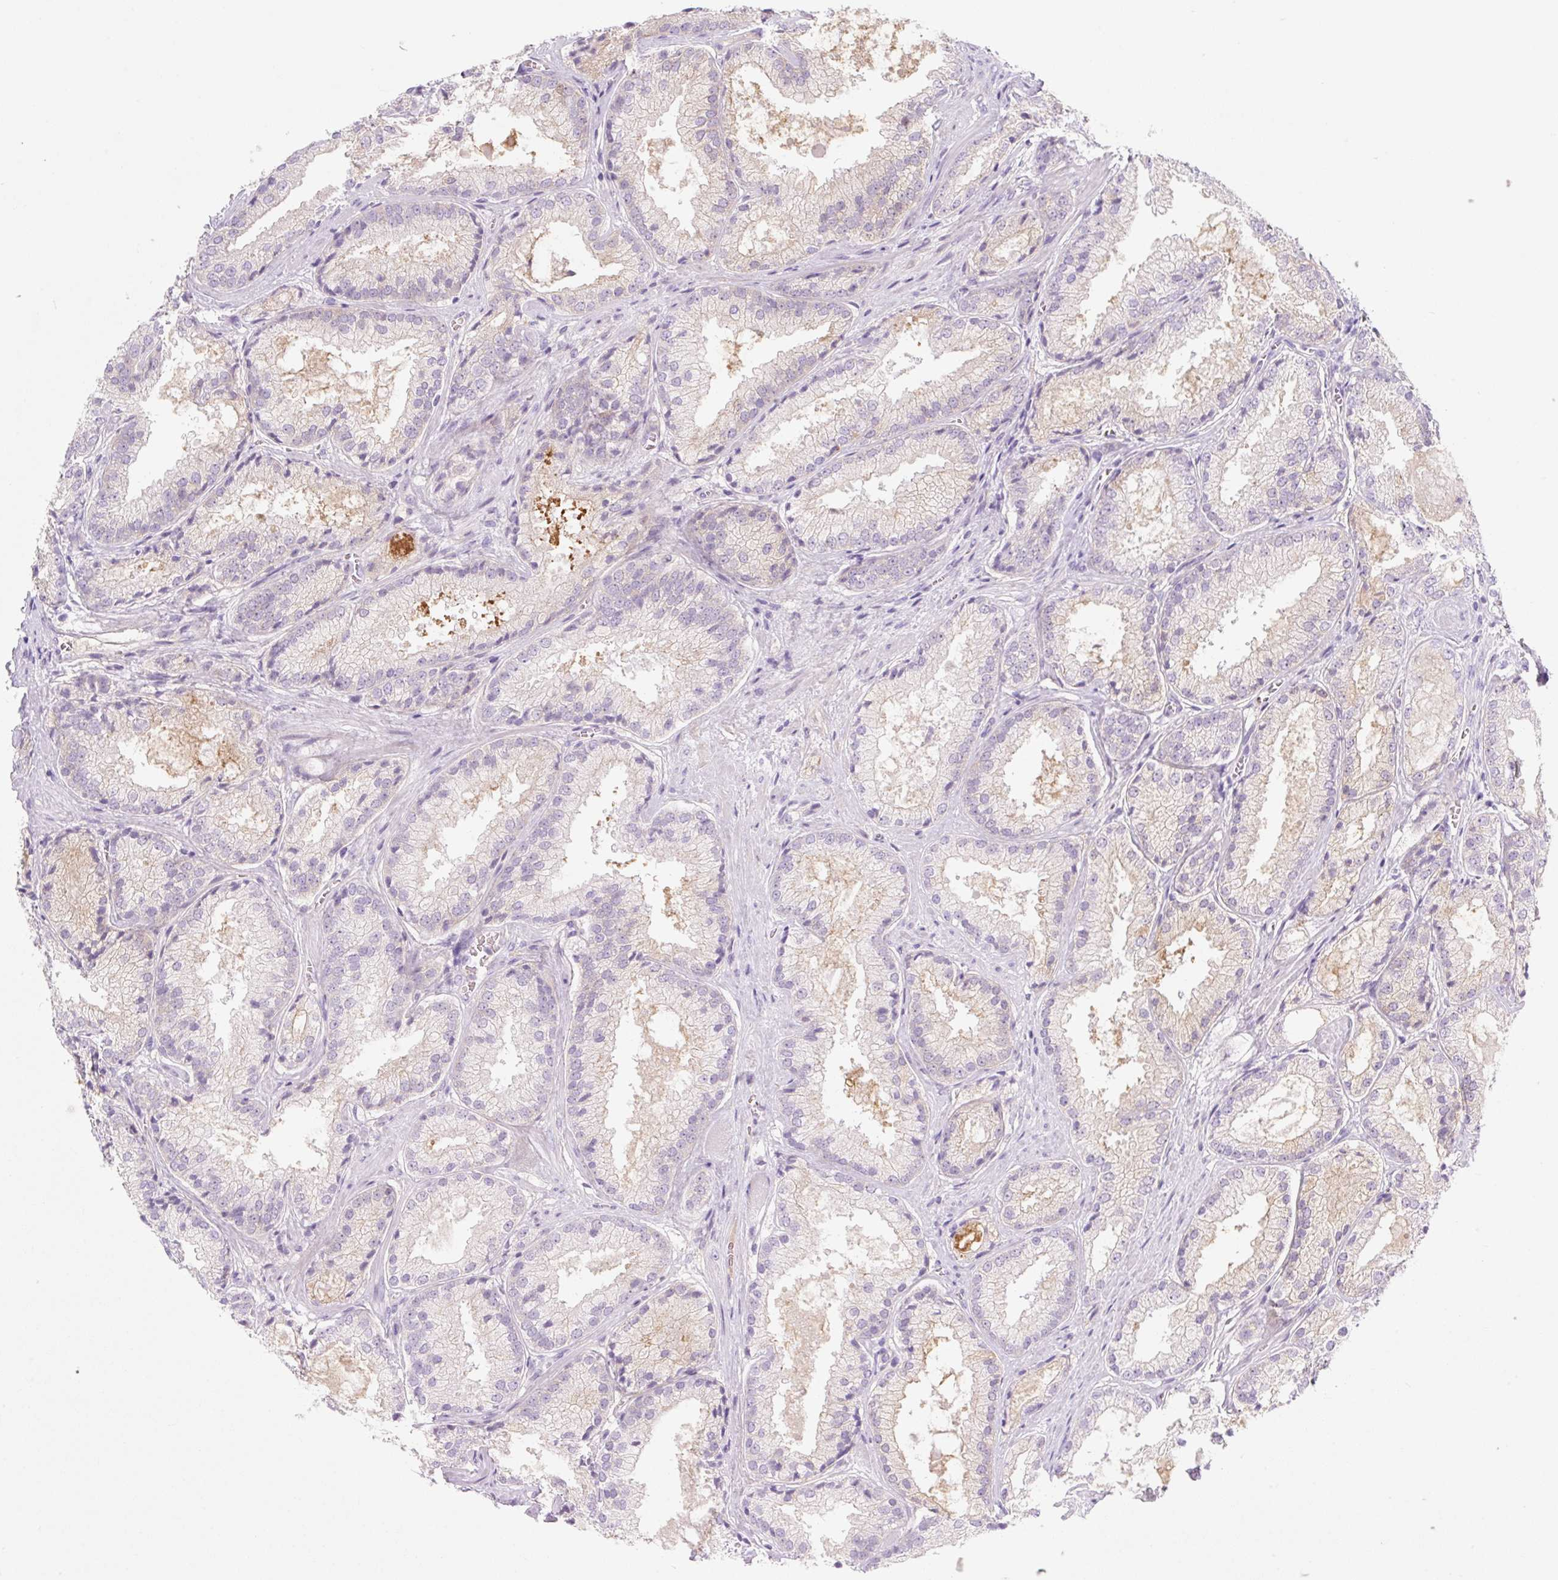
{"staining": {"intensity": "moderate", "quantity": "<25%", "location": "cytoplasmic/membranous"}, "tissue": "prostate cancer", "cell_type": "Tumor cells", "image_type": "cancer", "snomed": [{"axis": "morphology", "description": "Adenocarcinoma, High grade"}, {"axis": "topography", "description": "Prostate"}], "caption": "Human adenocarcinoma (high-grade) (prostate) stained for a protein (brown) demonstrates moderate cytoplasmic/membranous positive staining in approximately <25% of tumor cells.", "gene": "LYVE1", "patient": {"sex": "male", "age": 68}}